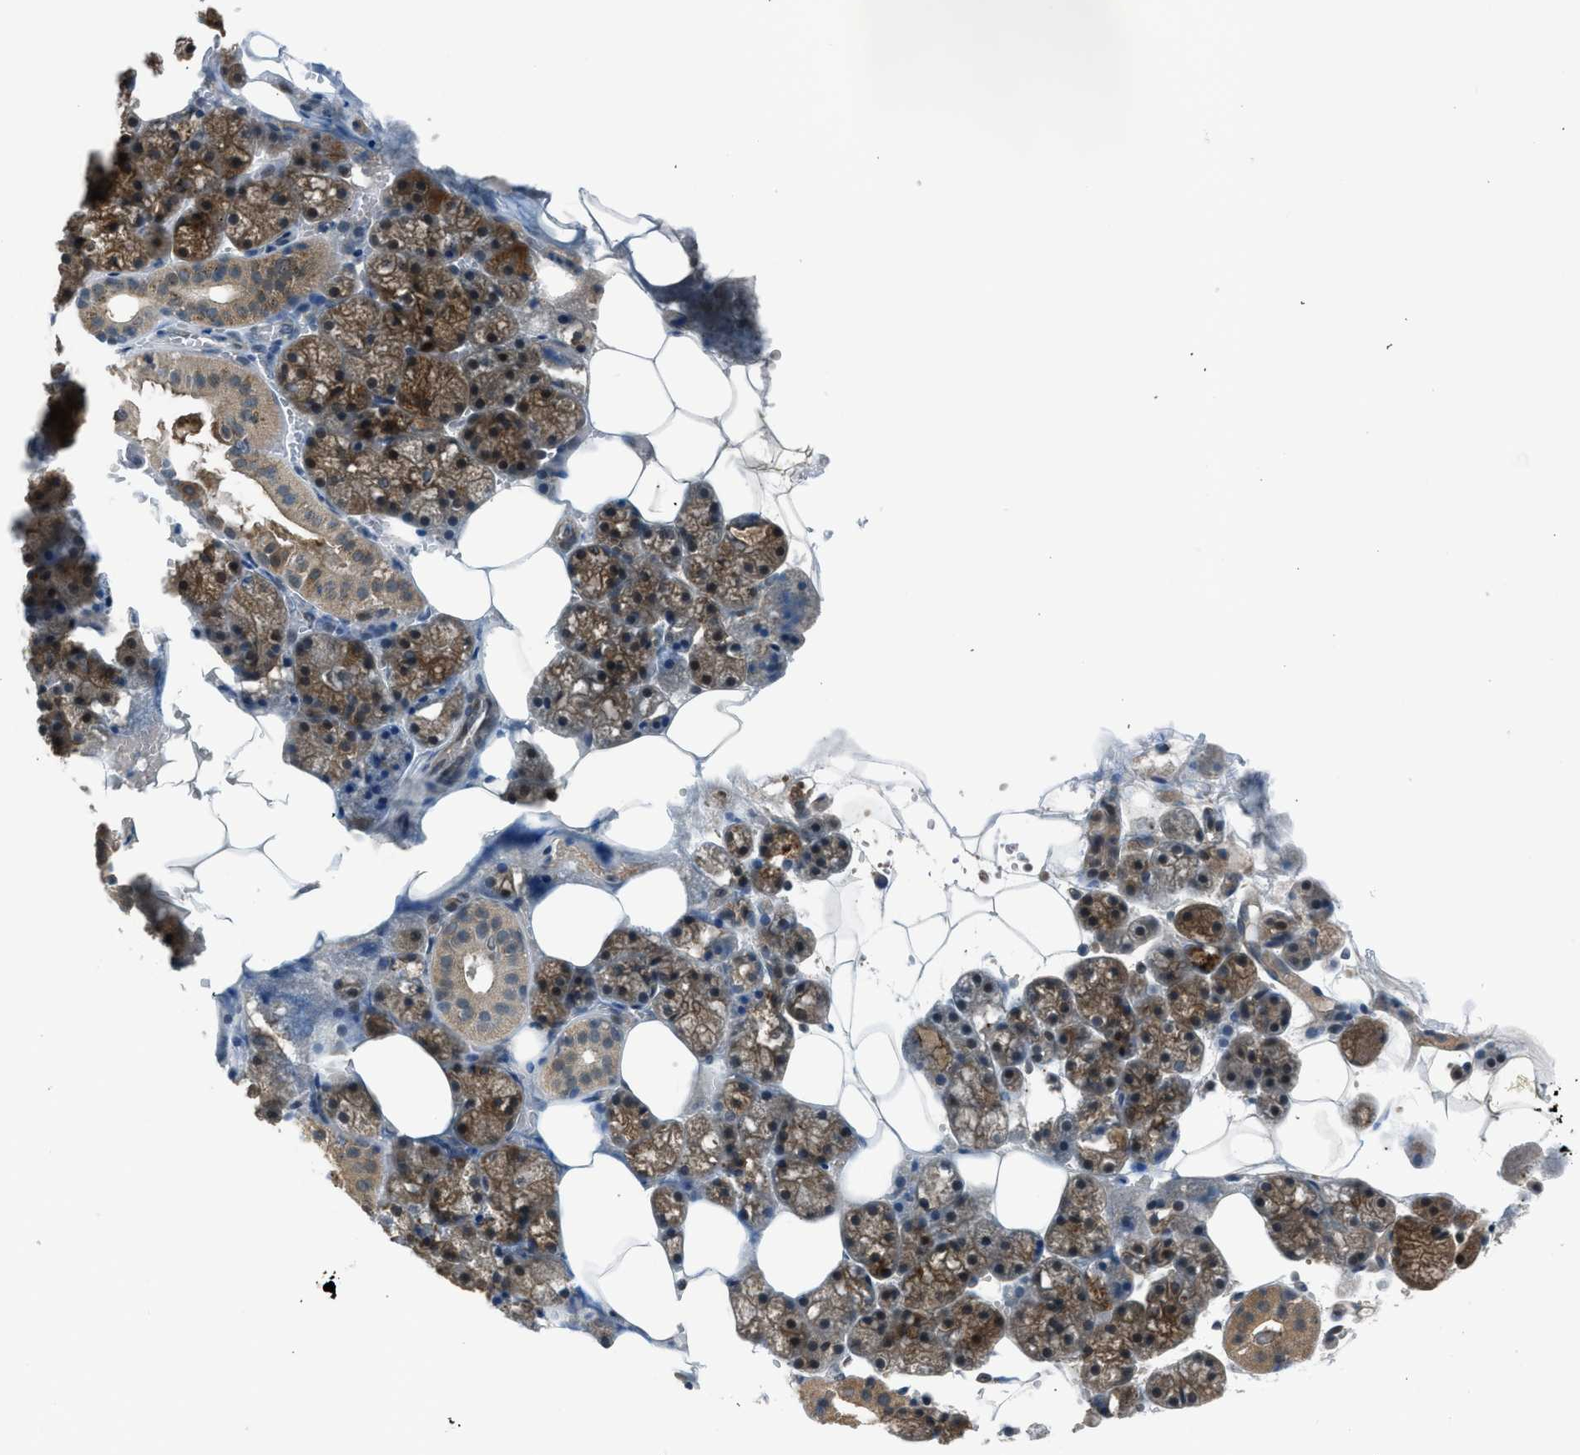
{"staining": {"intensity": "moderate", "quantity": ">75%", "location": "cytoplasmic/membranous"}, "tissue": "salivary gland", "cell_type": "Glandular cells", "image_type": "normal", "snomed": [{"axis": "morphology", "description": "Normal tissue, NOS"}, {"axis": "topography", "description": "Salivary gland"}], "caption": "Glandular cells show medium levels of moderate cytoplasmic/membranous staining in about >75% of cells in benign salivary gland. (DAB IHC with brightfield microscopy, high magnification).", "gene": "LMLN", "patient": {"sex": "male", "age": 62}}